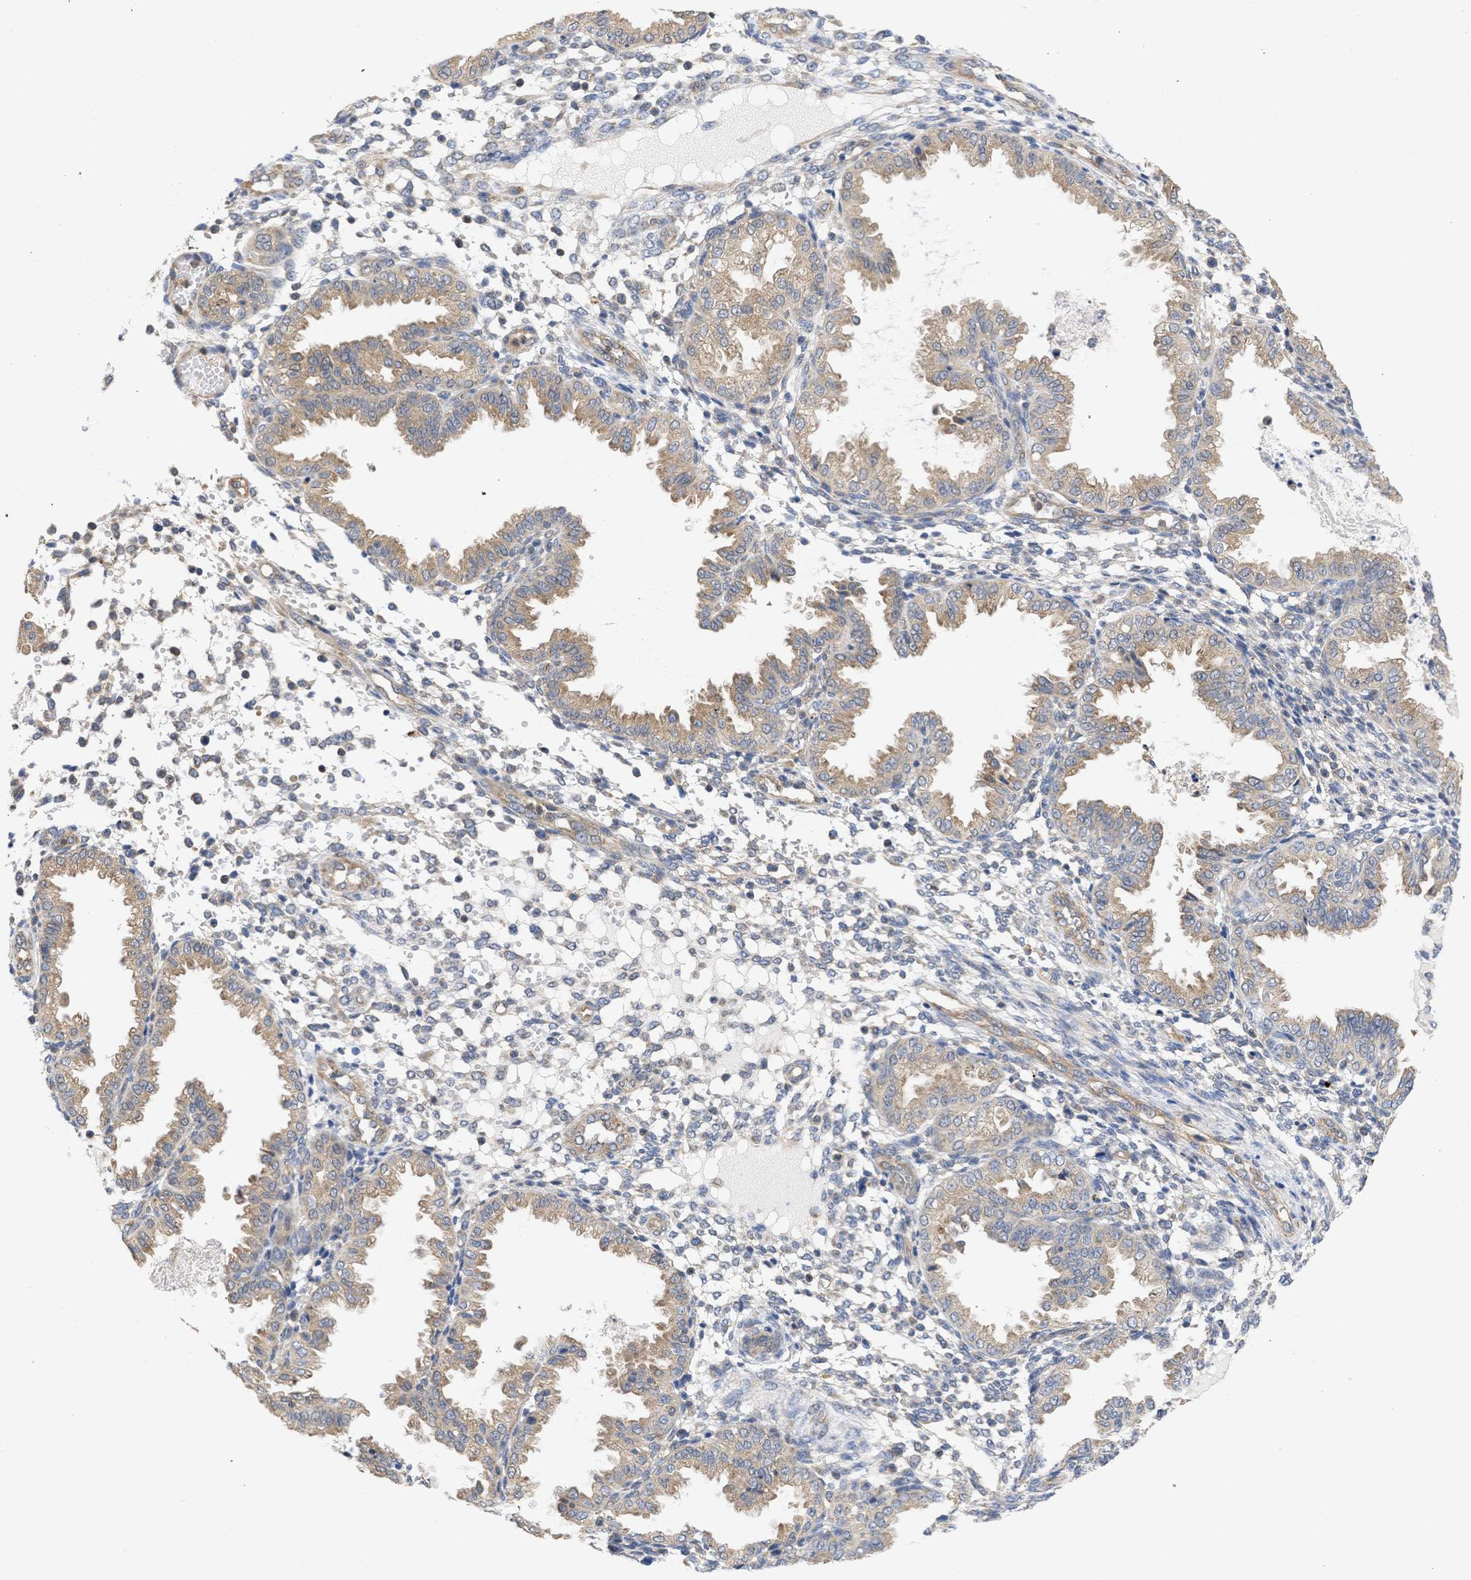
{"staining": {"intensity": "weak", "quantity": "25%-75%", "location": "cytoplasmic/membranous"}, "tissue": "endometrium", "cell_type": "Cells in endometrial stroma", "image_type": "normal", "snomed": [{"axis": "morphology", "description": "Normal tissue, NOS"}, {"axis": "topography", "description": "Endometrium"}], "caption": "Approximately 25%-75% of cells in endometrial stroma in benign human endometrium show weak cytoplasmic/membranous protein positivity as visualized by brown immunohistochemical staining.", "gene": "MAP2K3", "patient": {"sex": "female", "age": 33}}